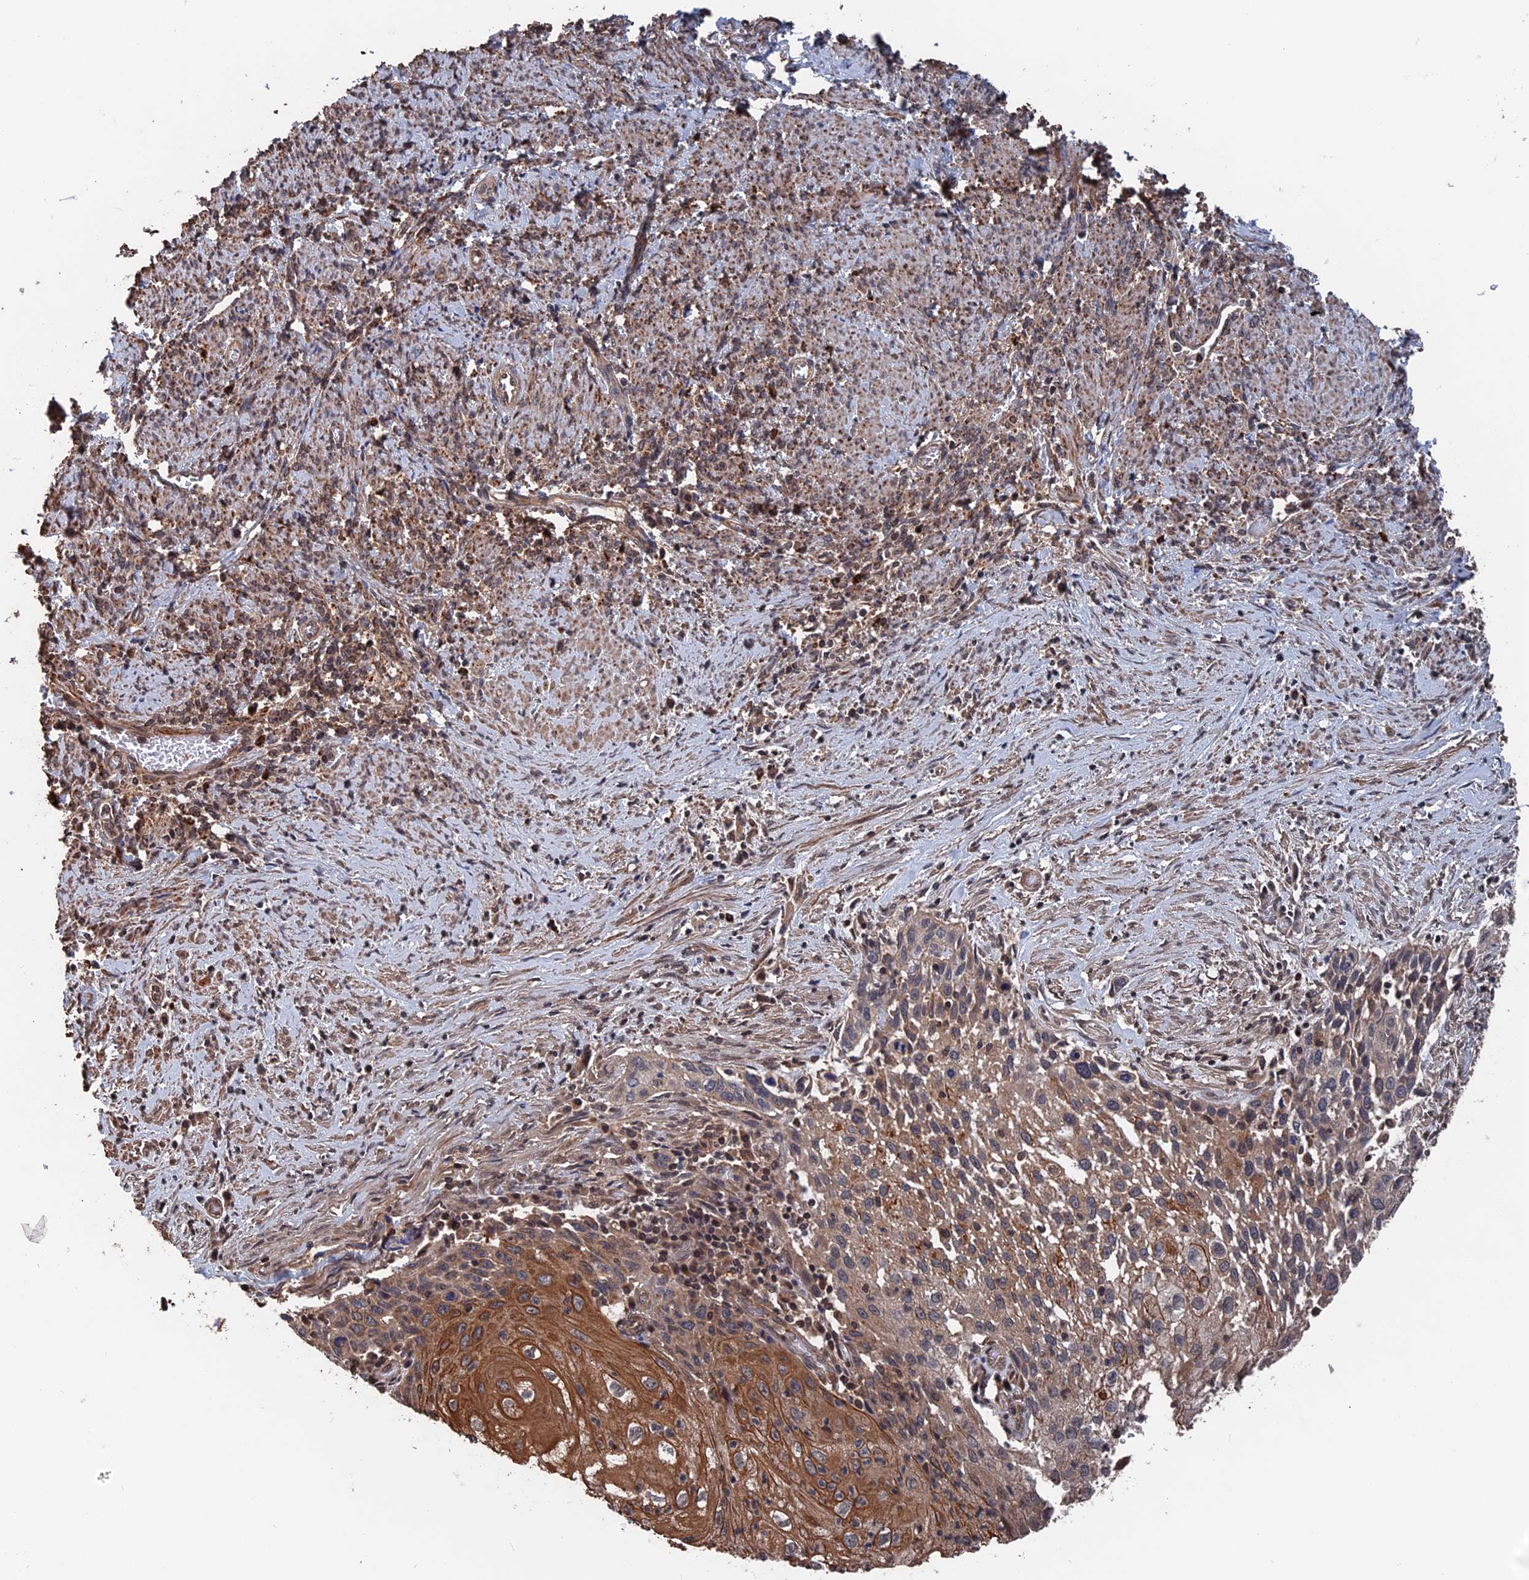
{"staining": {"intensity": "moderate", "quantity": "25%-75%", "location": "cytoplasmic/membranous"}, "tissue": "cervical cancer", "cell_type": "Tumor cells", "image_type": "cancer", "snomed": [{"axis": "morphology", "description": "Squamous cell carcinoma, NOS"}, {"axis": "topography", "description": "Cervix"}], "caption": "About 25%-75% of tumor cells in human cervical squamous cell carcinoma display moderate cytoplasmic/membranous protein staining as visualized by brown immunohistochemical staining.", "gene": "PDE12", "patient": {"sex": "female", "age": 67}}